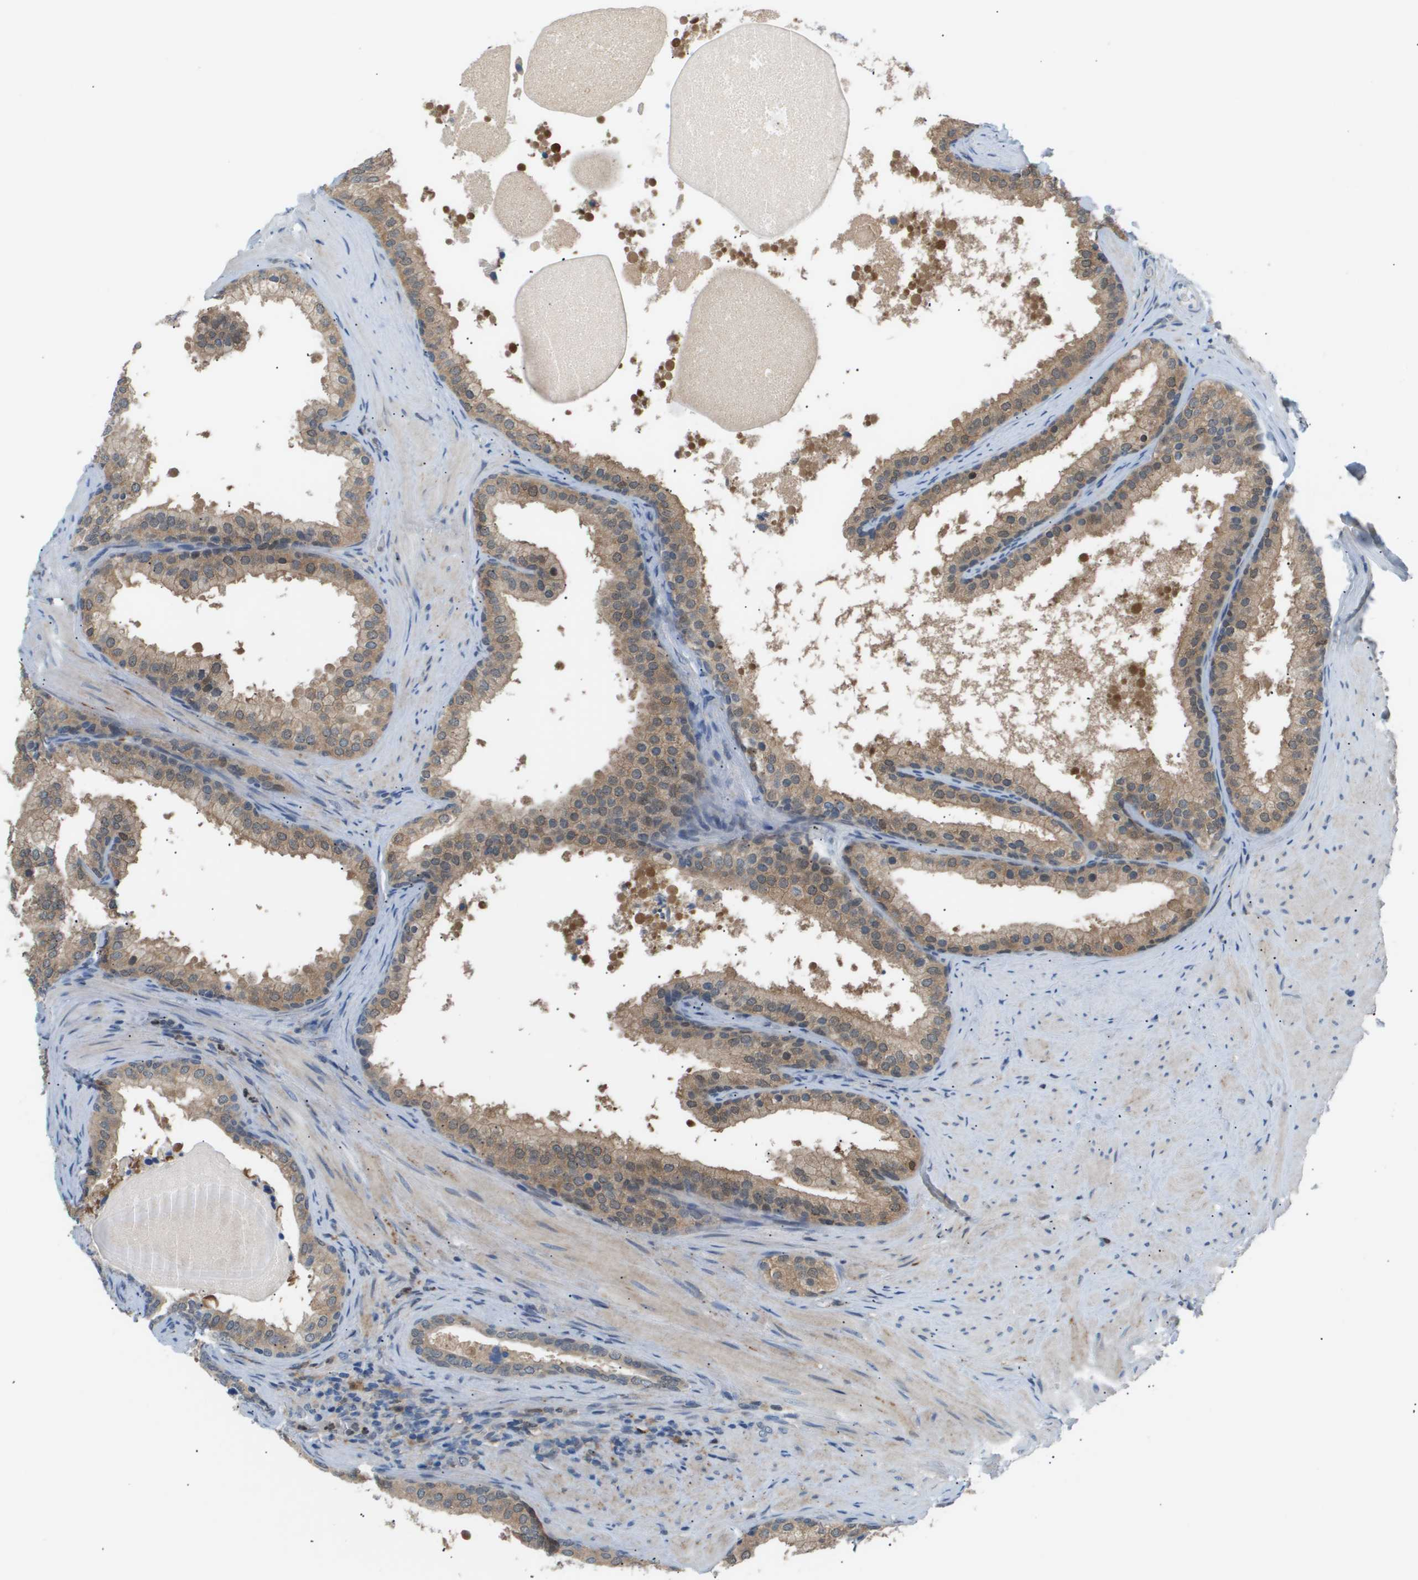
{"staining": {"intensity": "weak", "quantity": "25%-75%", "location": "cytoplasmic/membranous"}, "tissue": "prostate cancer", "cell_type": "Tumor cells", "image_type": "cancer", "snomed": [{"axis": "morphology", "description": "Adenocarcinoma, Low grade"}, {"axis": "topography", "description": "Prostate"}], "caption": "This micrograph demonstrates prostate cancer (adenocarcinoma (low-grade)) stained with immunohistochemistry to label a protein in brown. The cytoplasmic/membranous of tumor cells show weak positivity for the protein. Nuclei are counter-stained blue.", "gene": "AKR1A1", "patient": {"sex": "male", "age": 69}}